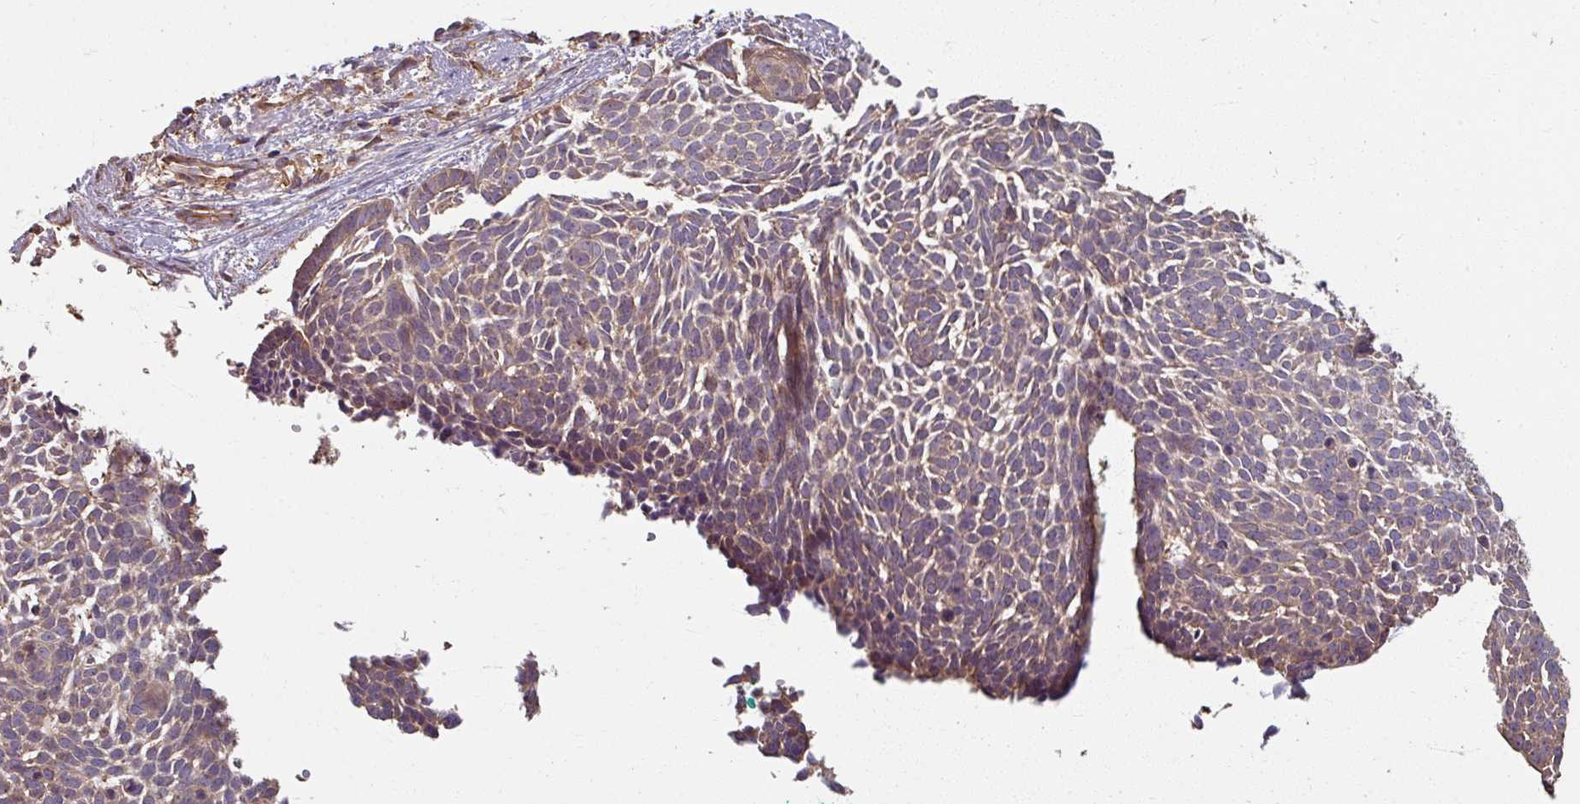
{"staining": {"intensity": "moderate", "quantity": "25%-75%", "location": "cytoplasmic/membranous"}, "tissue": "skin cancer", "cell_type": "Tumor cells", "image_type": "cancer", "snomed": [{"axis": "morphology", "description": "Basal cell carcinoma"}, {"axis": "topography", "description": "Skin"}], "caption": "DAB immunohistochemical staining of skin basal cell carcinoma demonstrates moderate cytoplasmic/membranous protein positivity in approximately 25%-75% of tumor cells. Using DAB (brown) and hematoxylin (blue) stains, captured at high magnification using brightfield microscopy.", "gene": "CCDC68", "patient": {"sex": "male", "age": 61}}